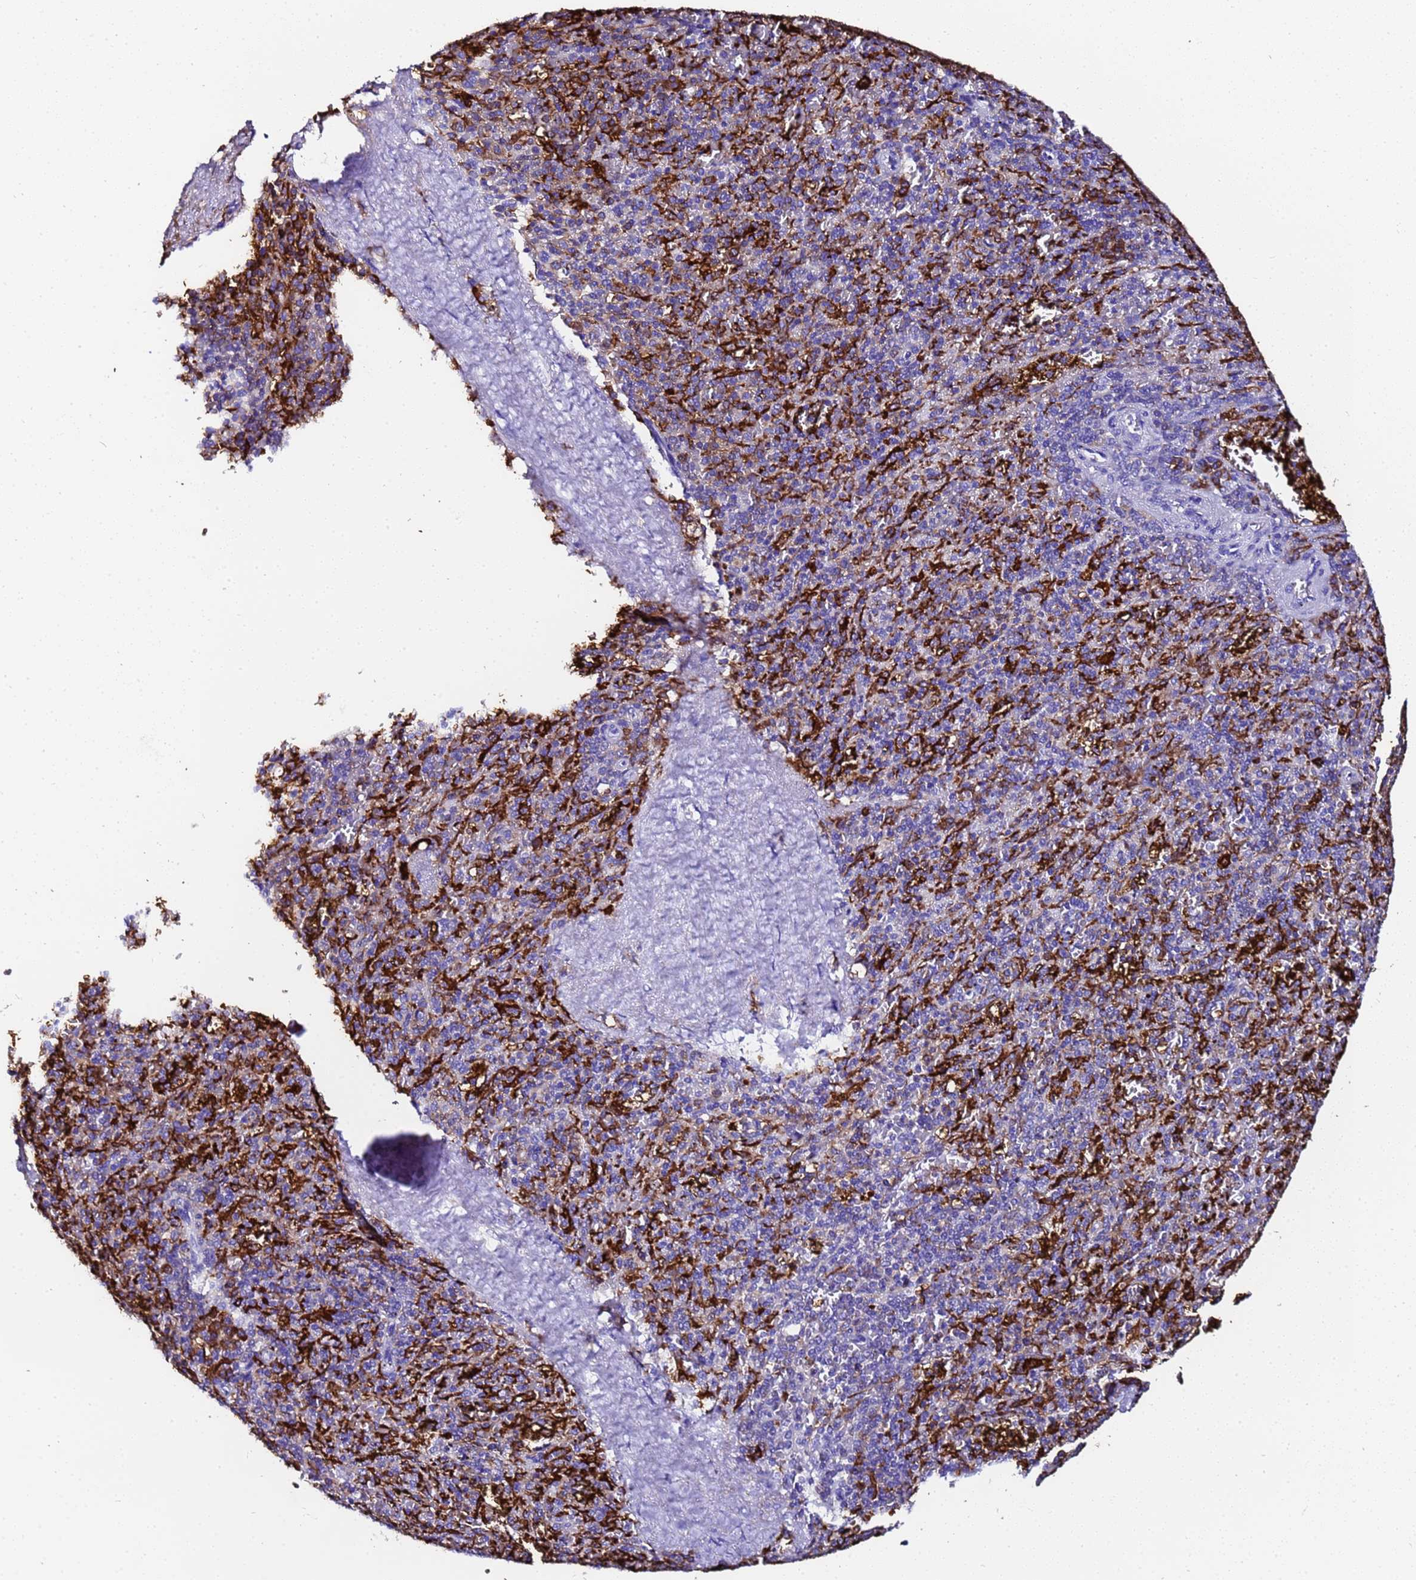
{"staining": {"intensity": "strong", "quantity": "<25%", "location": "cytoplasmic/membranous"}, "tissue": "spleen", "cell_type": "Cells in red pulp", "image_type": "normal", "snomed": [{"axis": "morphology", "description": "Normal tissue, NOS"}, {"axis": "topography", "description": "Spleen"}], "caption": "Immunohistochemical staining of unremarkable spleen reveals <25% levels of strong cytoplasmic/membranous protein expression in approximately <25% of cells in red pulp.", "gene": "FTL", "patient": {"sex": "male", "age": 82}}